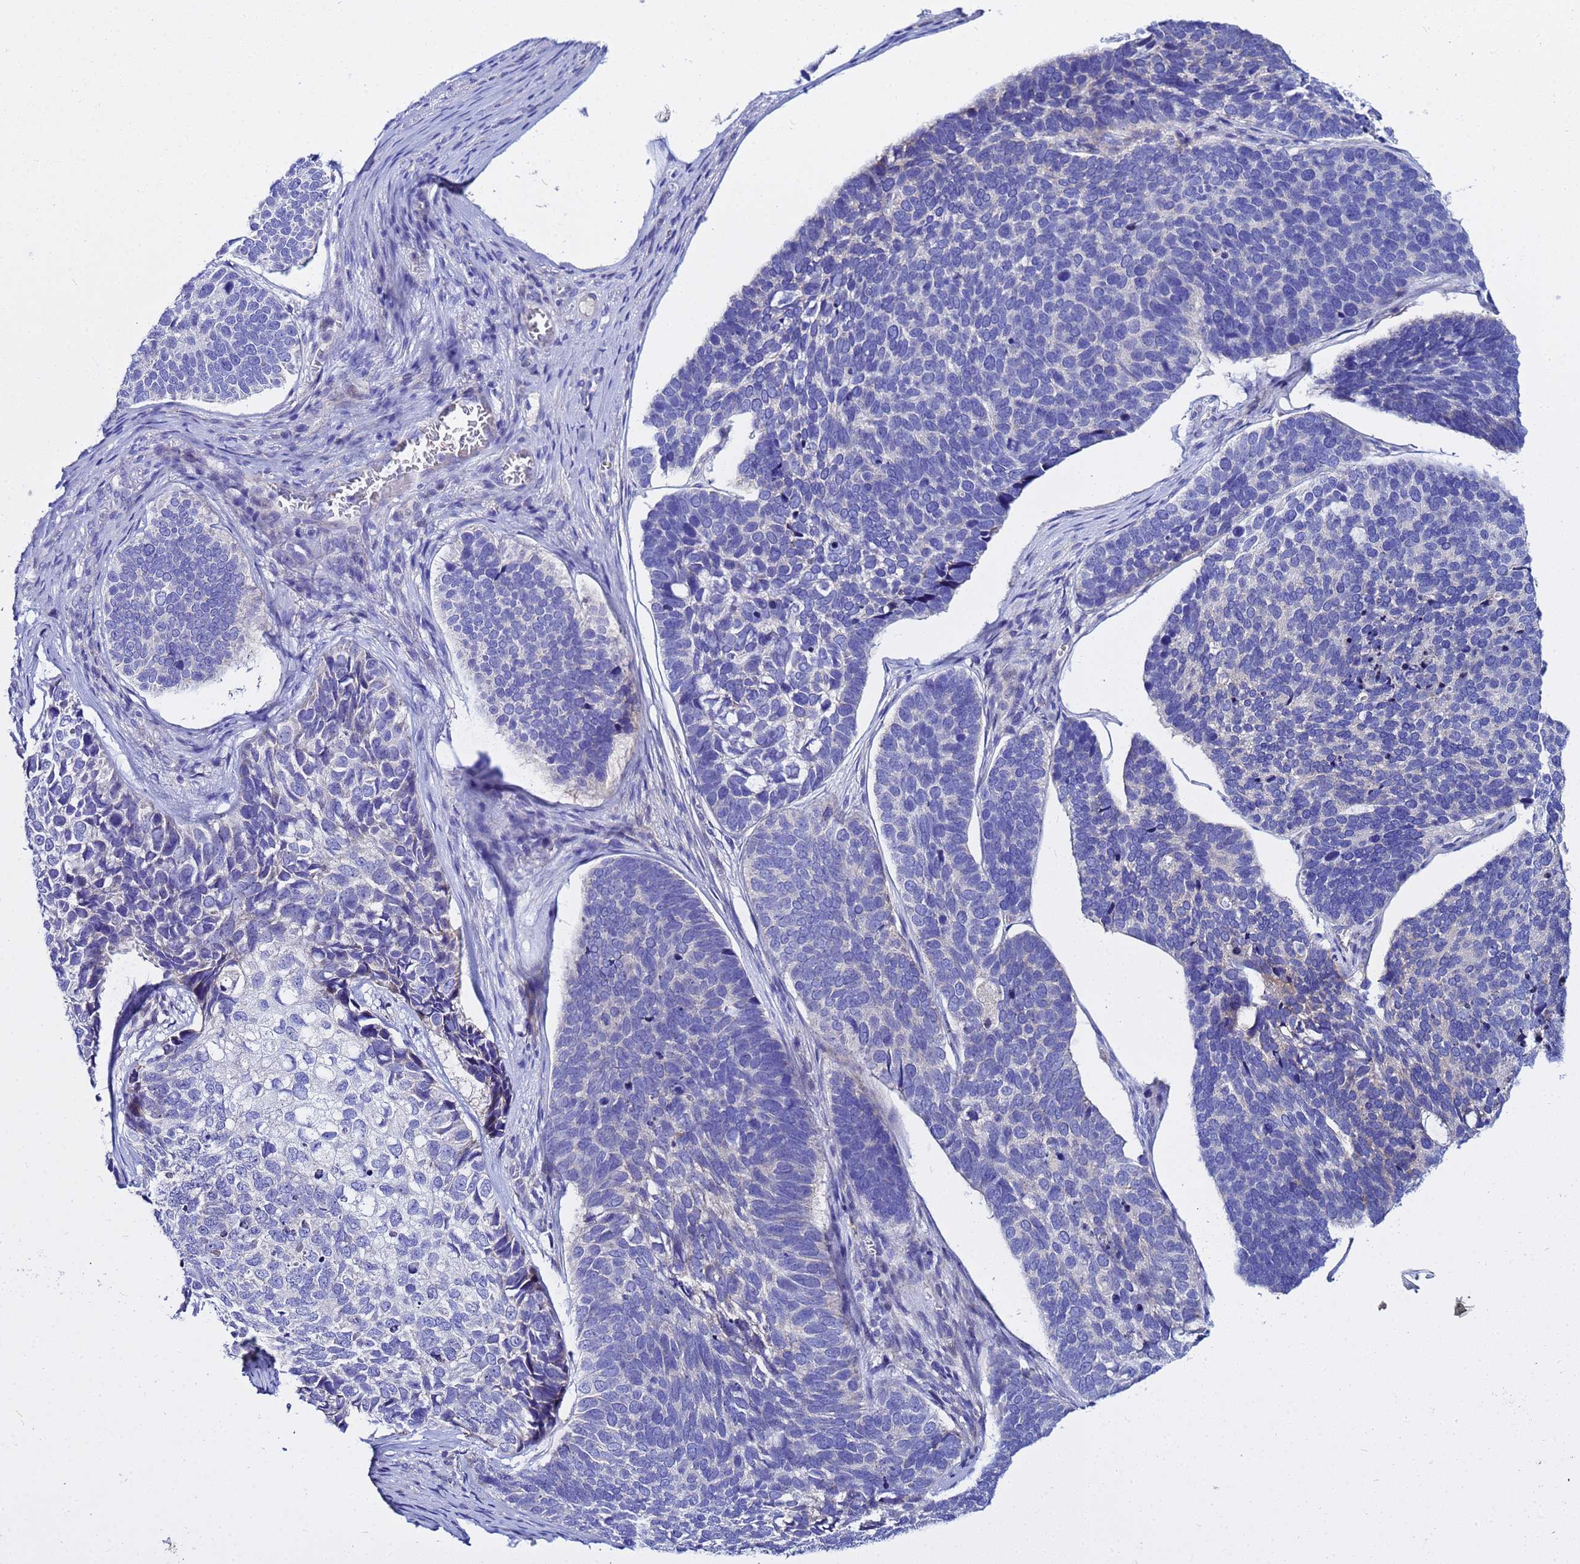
{"staining": {"intensity": "negative", "quantity": "none", "location": "none"}, "tissue": "skin cancer", "cell_type": "Tumor cells", "image_type": "cancer", "snomed": [{"axis": "morphology", "description": "Basal cell carcinoma"}, {"axis": "topography", "description": "Skin"}], "caption": "There is no significant staining in tumor cells of skin cancer (basal cell carcinoma). The staining was performed using DAB to visualize the protein expression in brown, while the nuclei were stained in blue with hematoxylin (Magnification: 20x).", "gene": "USP18", "patient": {"sex": "male", "age": 62}}